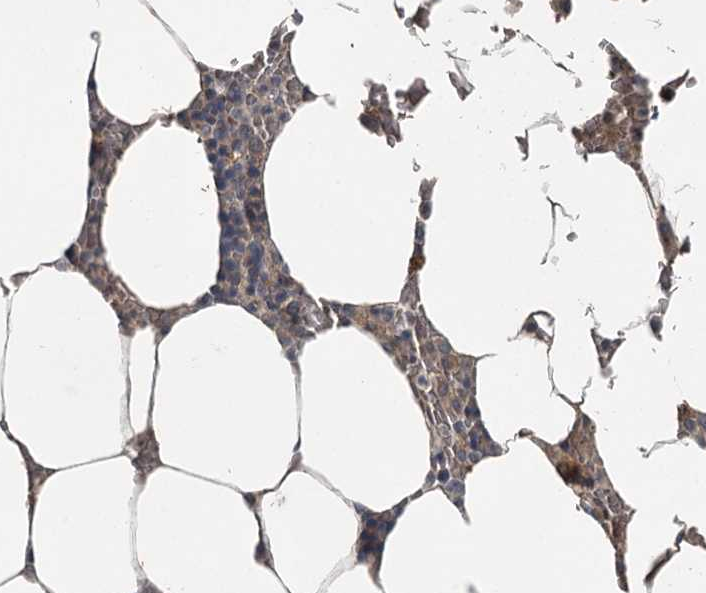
{"staining": {"intensity": "moderate", "quantity": "<25%", "location": "cytoplasmic/membranous"}, "tissue": "bone marrow", "cell_type": "Hematopoietic cells", "image_type": "normal", "snomed": [{"axis": "morphology", "description": "Normal tissue, NOS"}, {"axis": "topography", "description": "Bone marrow"}], "caption": "Protein expression analysis of unremarkable bone marrow displays moderate cytoplasmic/membranous expression in approximately <25% of hematopoietic cells. (DAB (3,3'-diaminobenzidine) IHC, brown staining for protein, blue staining for nuclei).", "gene": "SLC39A8", "patient": {"sex": "male", "age": 70}}